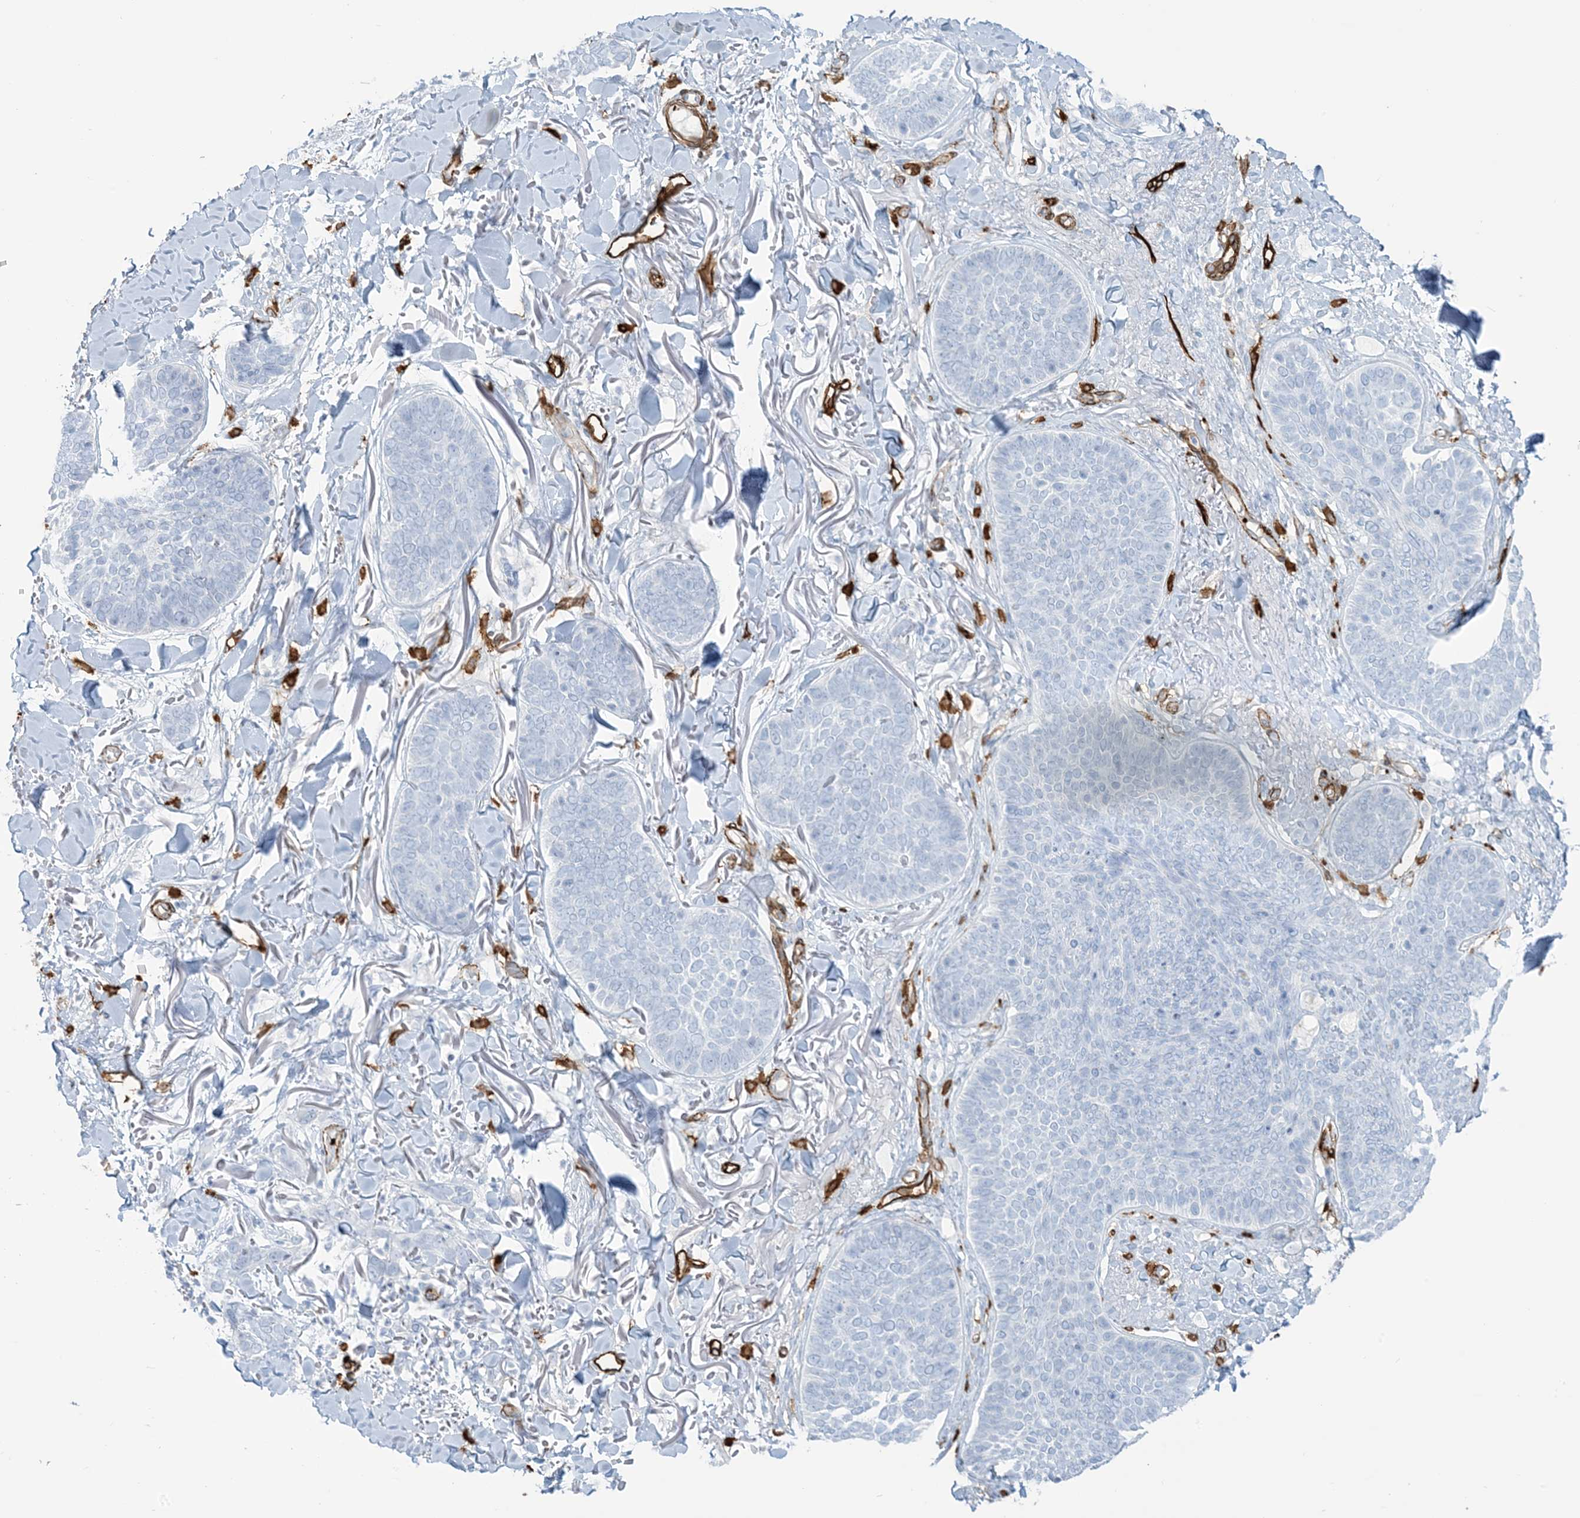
{"staining": {"intensity": "negative", "quantity": "none", "location": "none"}, "tissue": "skin cancer", "cell_type": "Tumor cells", "image_type": "cancer", "snomed": [{"axis": "morphology", "description": "Basal cell carcinoma"}, {"axis": "topography", "description": "Skin"}], "caption": "Immunohistochemistry image of neoplastic tissue: skin basal cell carcinoma stained with DAB (3,3'-diaminobenzidine) demonstrates no significant protein positivity in tumor cells.", "gene": "EPS8L3", "patient": {"sex": "male", "age": 85}}